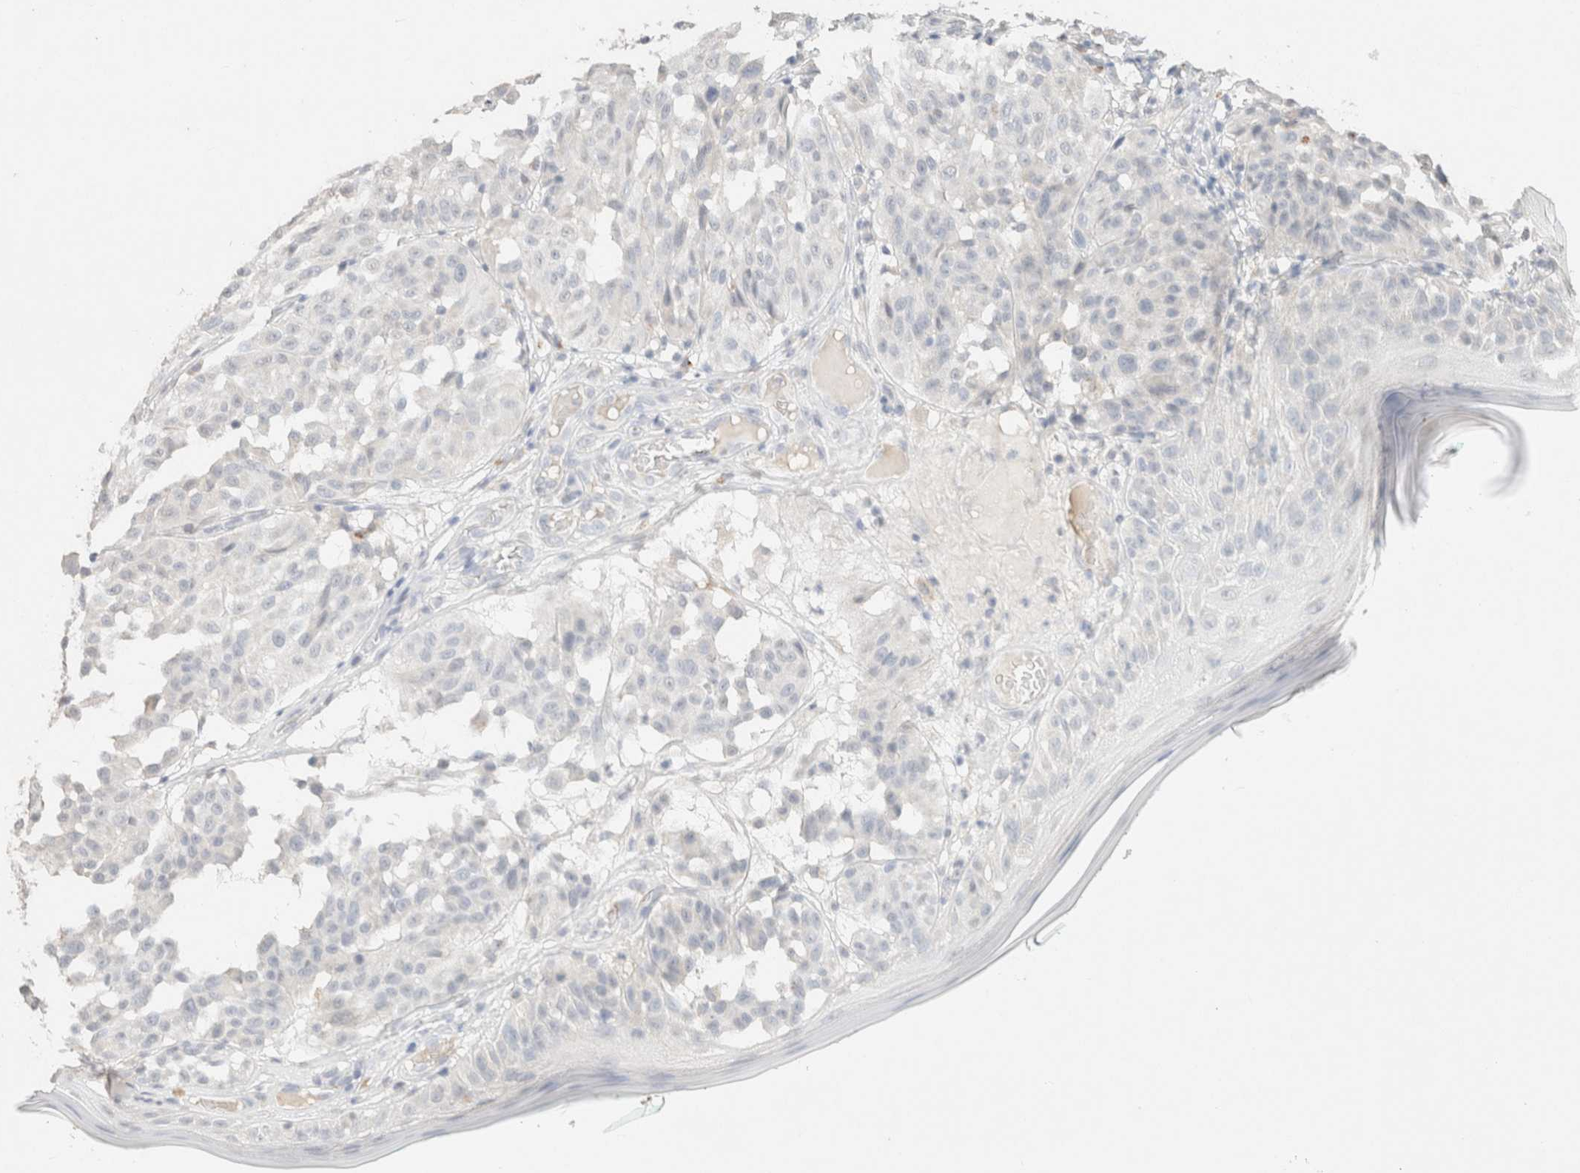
{"staining": {"intensity": "negative", "quantity": "none", "location": "none"}, "tissue": "melanoma", "cell_type": "Tumor cells", "image_type": "cancer", "snomed": [{"axis": "morphology", "description": "Malignant melanoma, NOS"}, {"axis": "topography", "description": "Skin"}], "caption": "This histopathology image is of melanoma stained with IHC to label a protein in brown with the nuclei are counter-stained blue. There is no positivity in tumor cells. Brightfield microscopy of immunohistochemistry stained with DAB (3,3'-diaminobenzidine) (brown) and hematoxylin (blue), captured at high magnification.", "gene": "CPA1", "patient": {"sex": "female", "age": 46}}